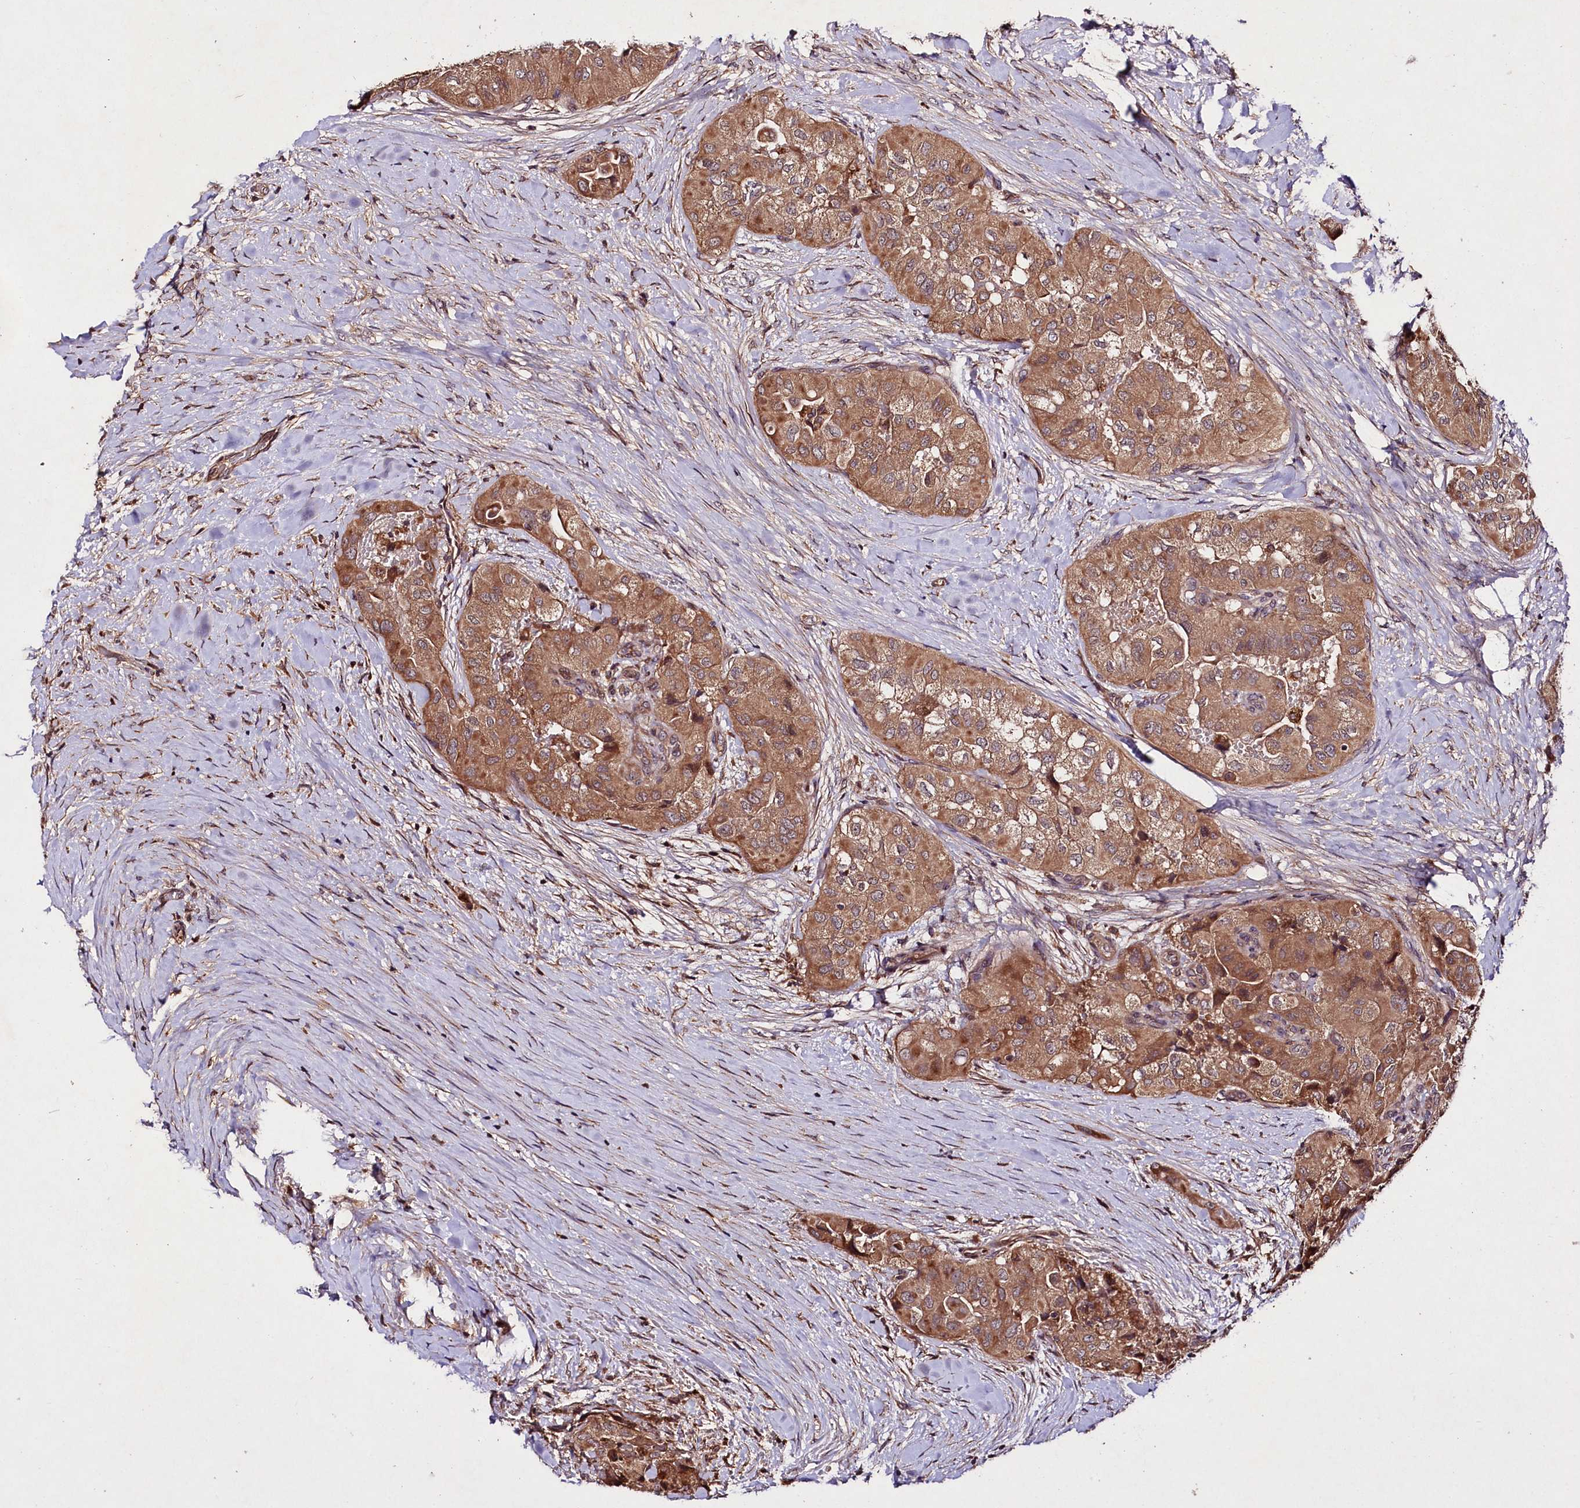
{"staining": {"intensity": "moderate", "quantity": ">75%", "location": "cytoplasmic/membranous"}, "tissue": "thyroid cancer", "cell_type": "Tumor cells", "image_type": "cancer", "snomed": [{"axis": "morphology", "description": "Papillary adenocarcinoma, NOS"}, {"axis": "topography", "description": "Thyroid gland"}], "caption": "There is medium levels of moderate cytoplasmic/membranous staining in tumor cells of thyroid papillary adenocarcinoma, as demonstrated by immunohistochemical staining (brown color).", "gene": "TNPO3", "patient": {"sex": "female", "age": 59}}